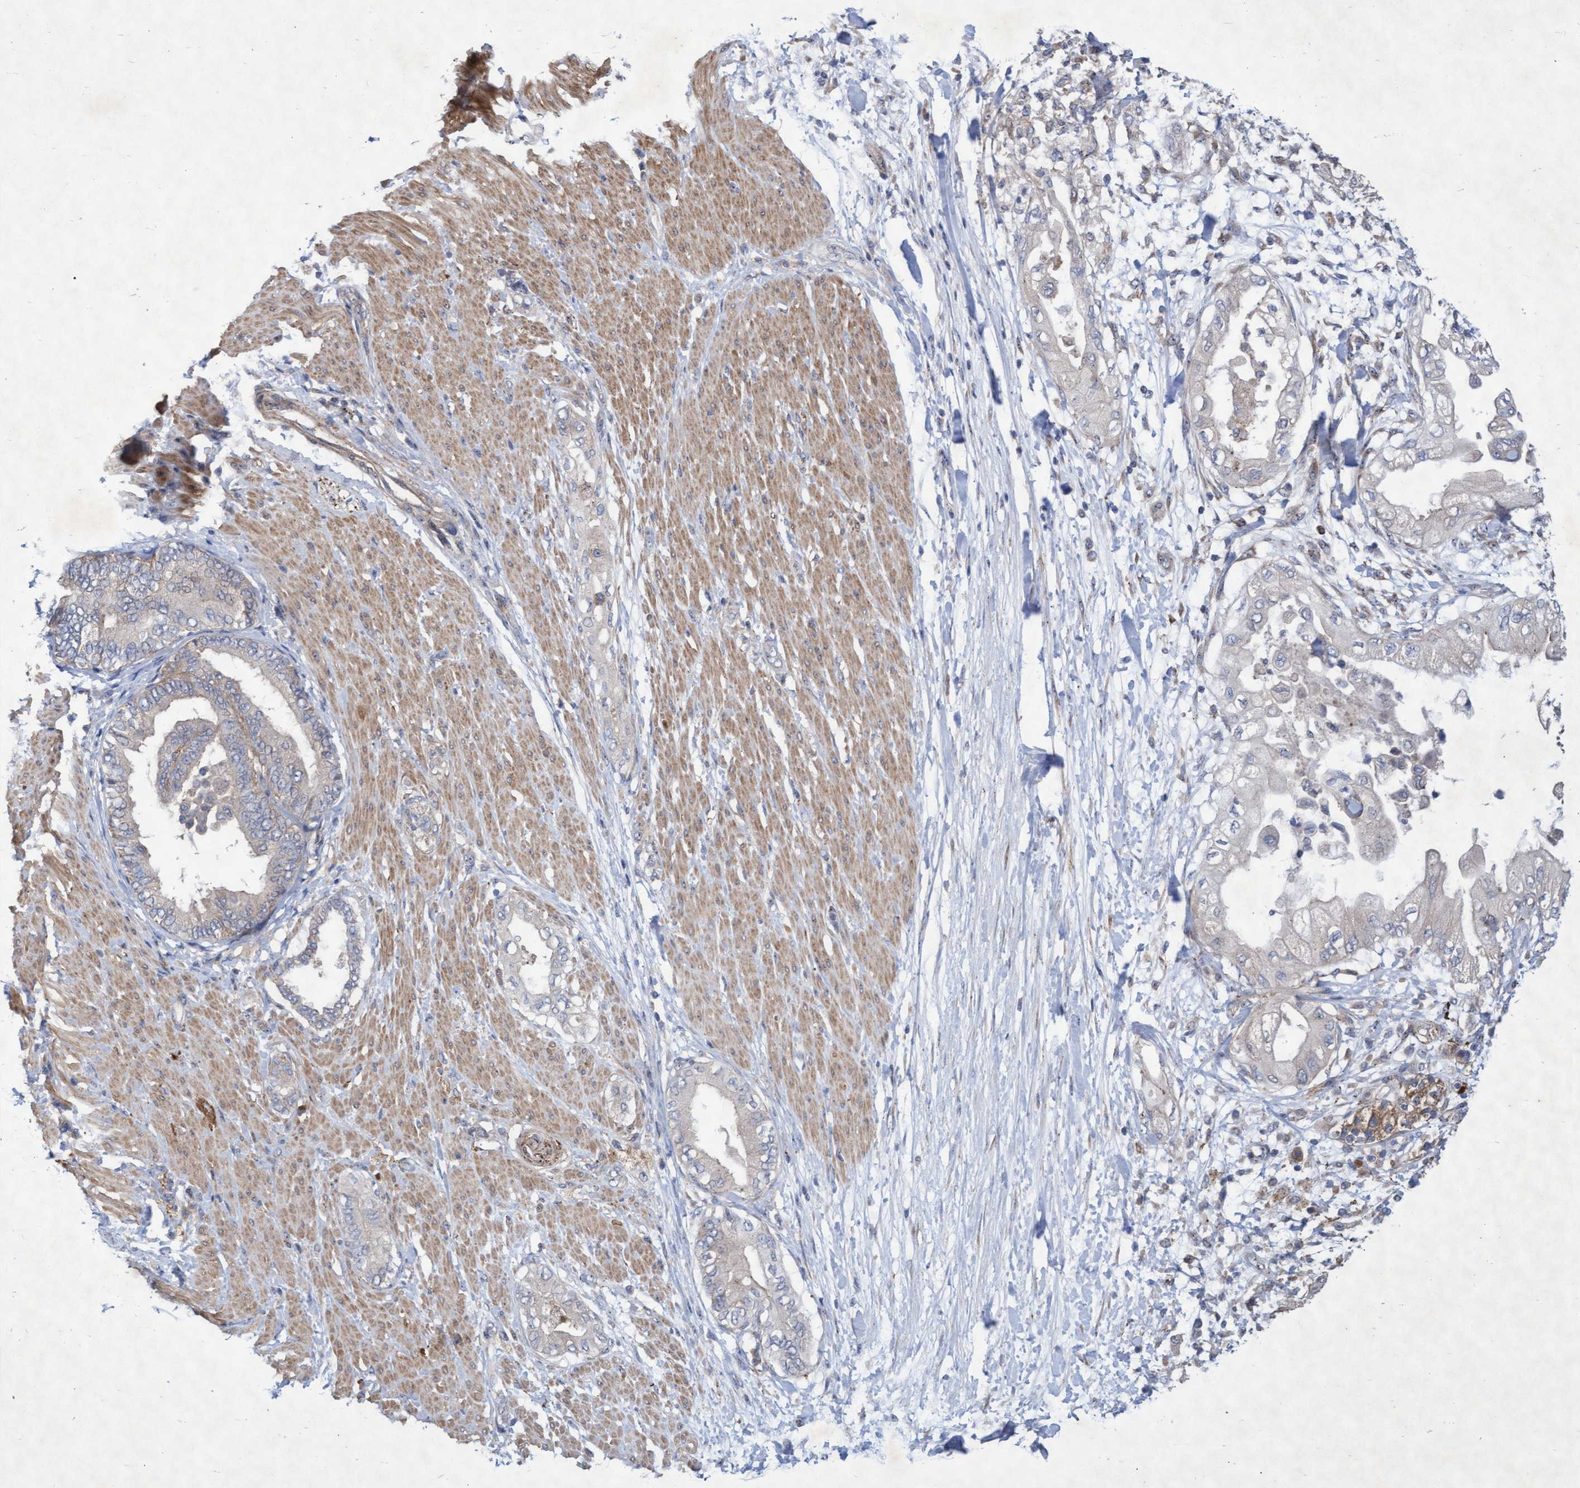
{"staining": {"intensity": "negative", "quantity": "none", "location": "none"}, "tissue": "adipose tissue", "cell_type": "Adipocytes", "image_type": "normal", "snomed": [{"axis": "morphology", "description": "Normal tissue, NOS"}, {"axis": "morphology", "description": "Adenocarcinoma, NOS"}, {"axis": "topography", "description": "Duodenum"}, {"axis": "topography", "description": "Peripheral nerve tissue"}], "caption": "This image is of normal adipose tissue stained with immunohistochemistry (IHC) to label a protein in brown with the nuclei are counter-stained blue. There is no expression in adipocytes.", "gene": "ABCF2", "patient": {"sex": "female", "age": 60}}